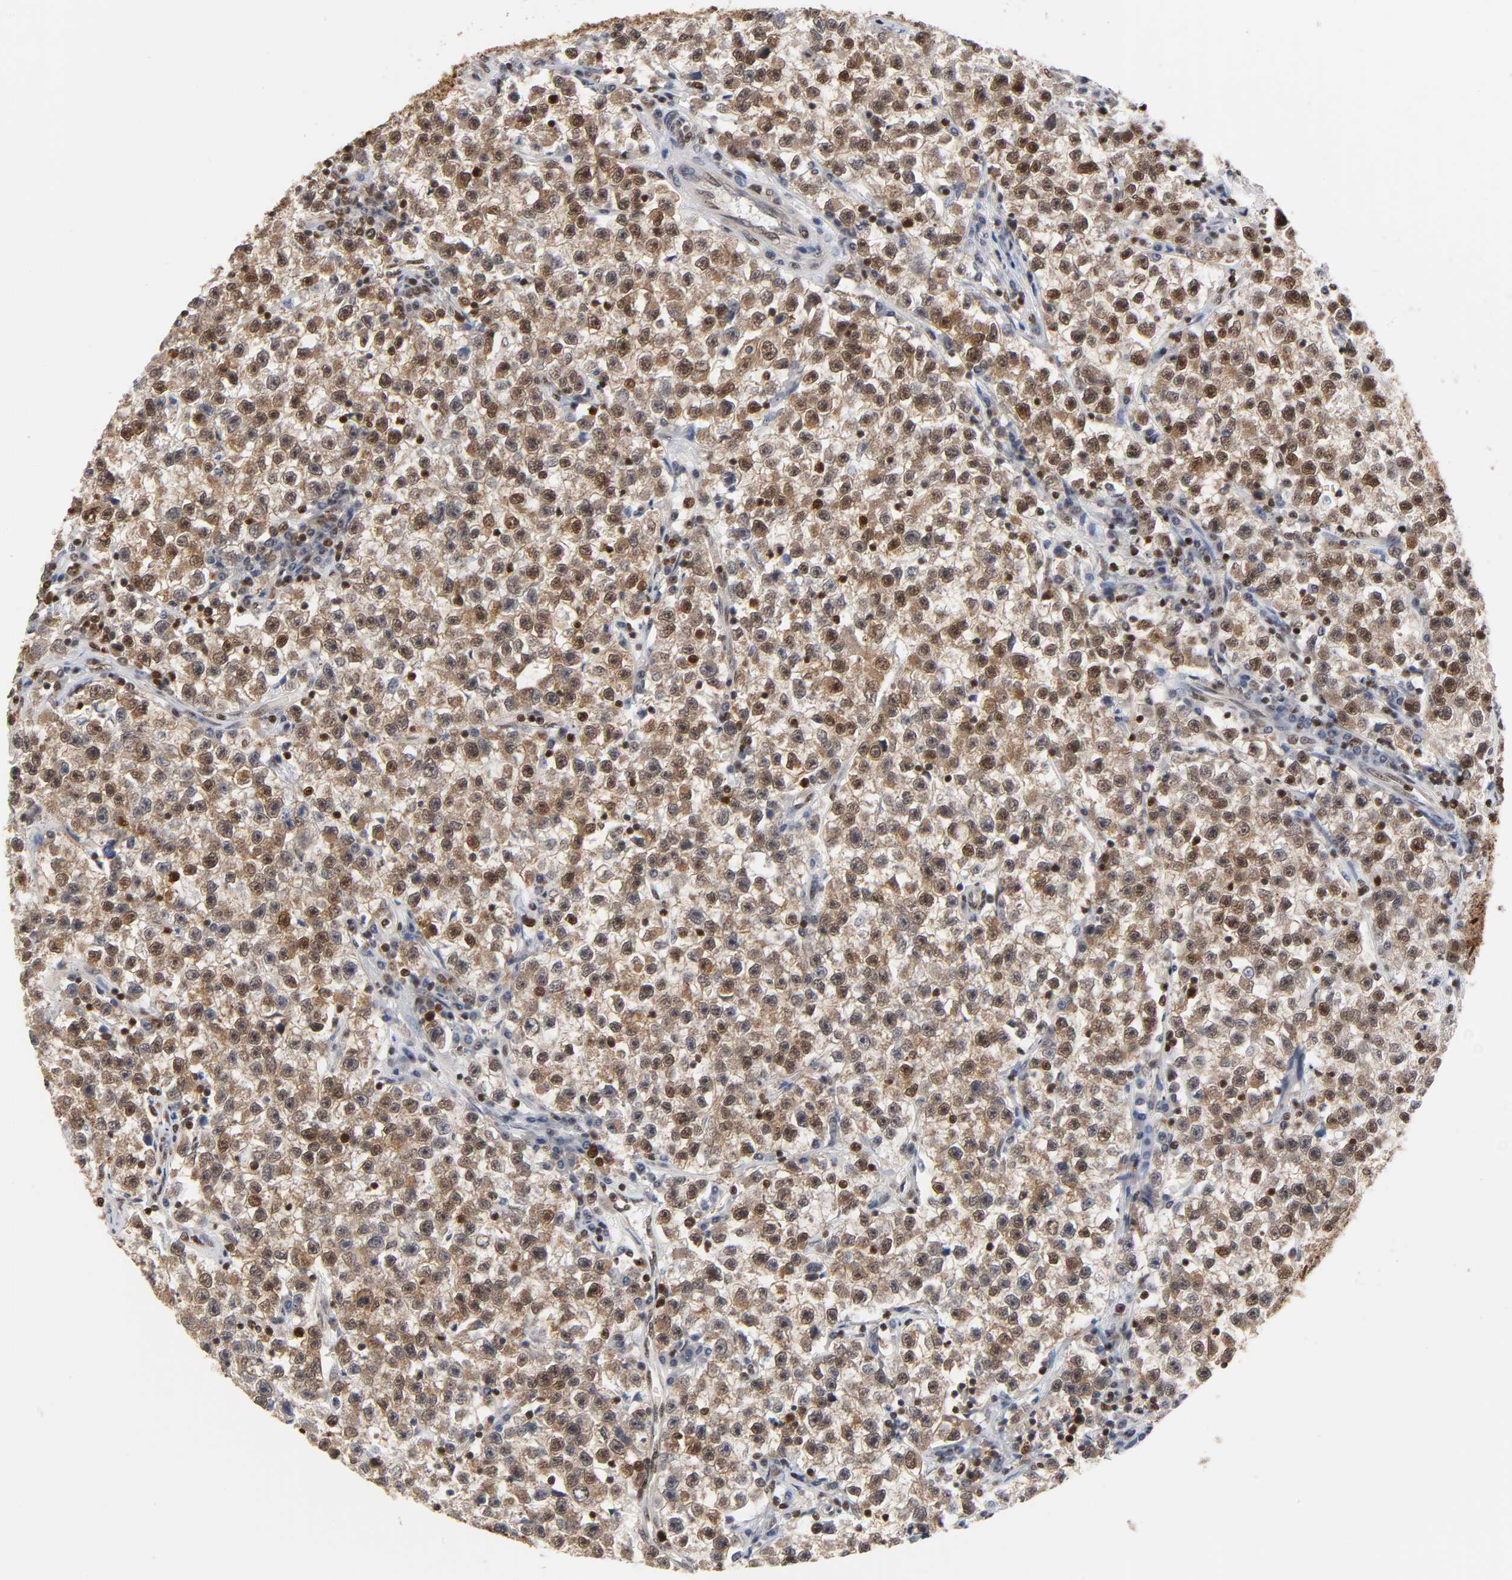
{"staining": {"intensity": "moderate", "quantity": ">75%", "location": "cytoplasmic/membranous,nuclear"}, "tissue": "testis cancer", "cell_type": "Tumor cells", "image_type": "cancer", "snomed": [{"axis": "morphology", "description": "Seminoma, NOS"}, {"axis": "topography", "description": "Testis"}], "caption": "A brown stain shows moderate cytoplasmic/membranous and nuclear expression of a protein in testis cancer (seminoma) tumor cells. Nuclei are stained in blue.", "gene": "ILKAP", "patient": {"sex": "male", "age": 22}}